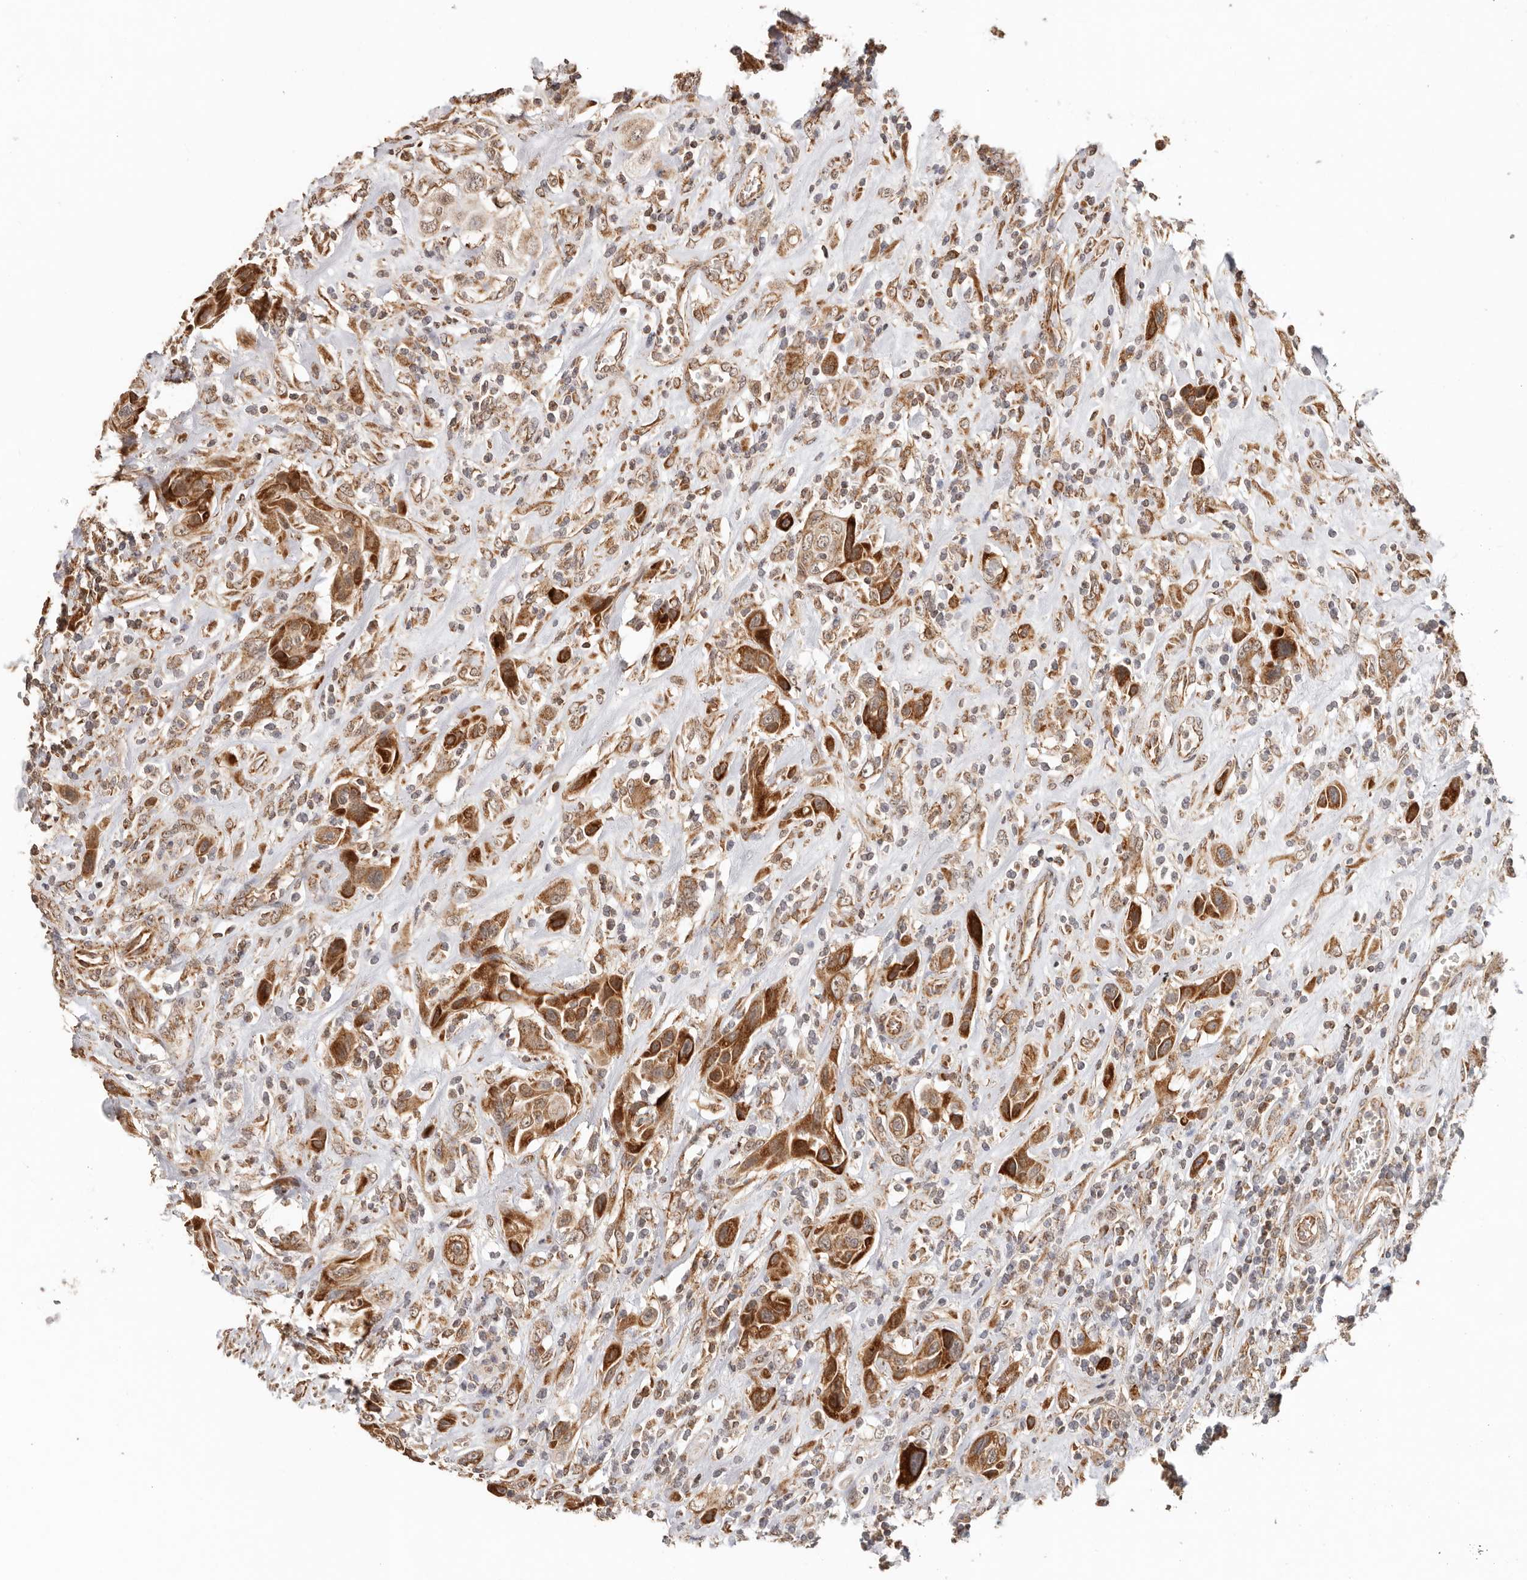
{"staining": {"intensity": "strong", "quantity": ">75%", "location": "cytoplasmic/membranous"}, "tissue": "urothelial cancer", "cell_type": "Tumor cells", "image_type": "cancer", "snomed": [{"axis": "morphology", "description": "Urothelial carcinoma, High grade"}, {"axis": "topography", "description": "Urinary bladder"}], "caption": "Immunohistochemical staining of urothelial cancer displays strong cytoplasmic/membranous protein staining in approximately >75% of tumor cells.", "gene": "NDUFB11", "patient": {"sex": "male", "age": 50}}